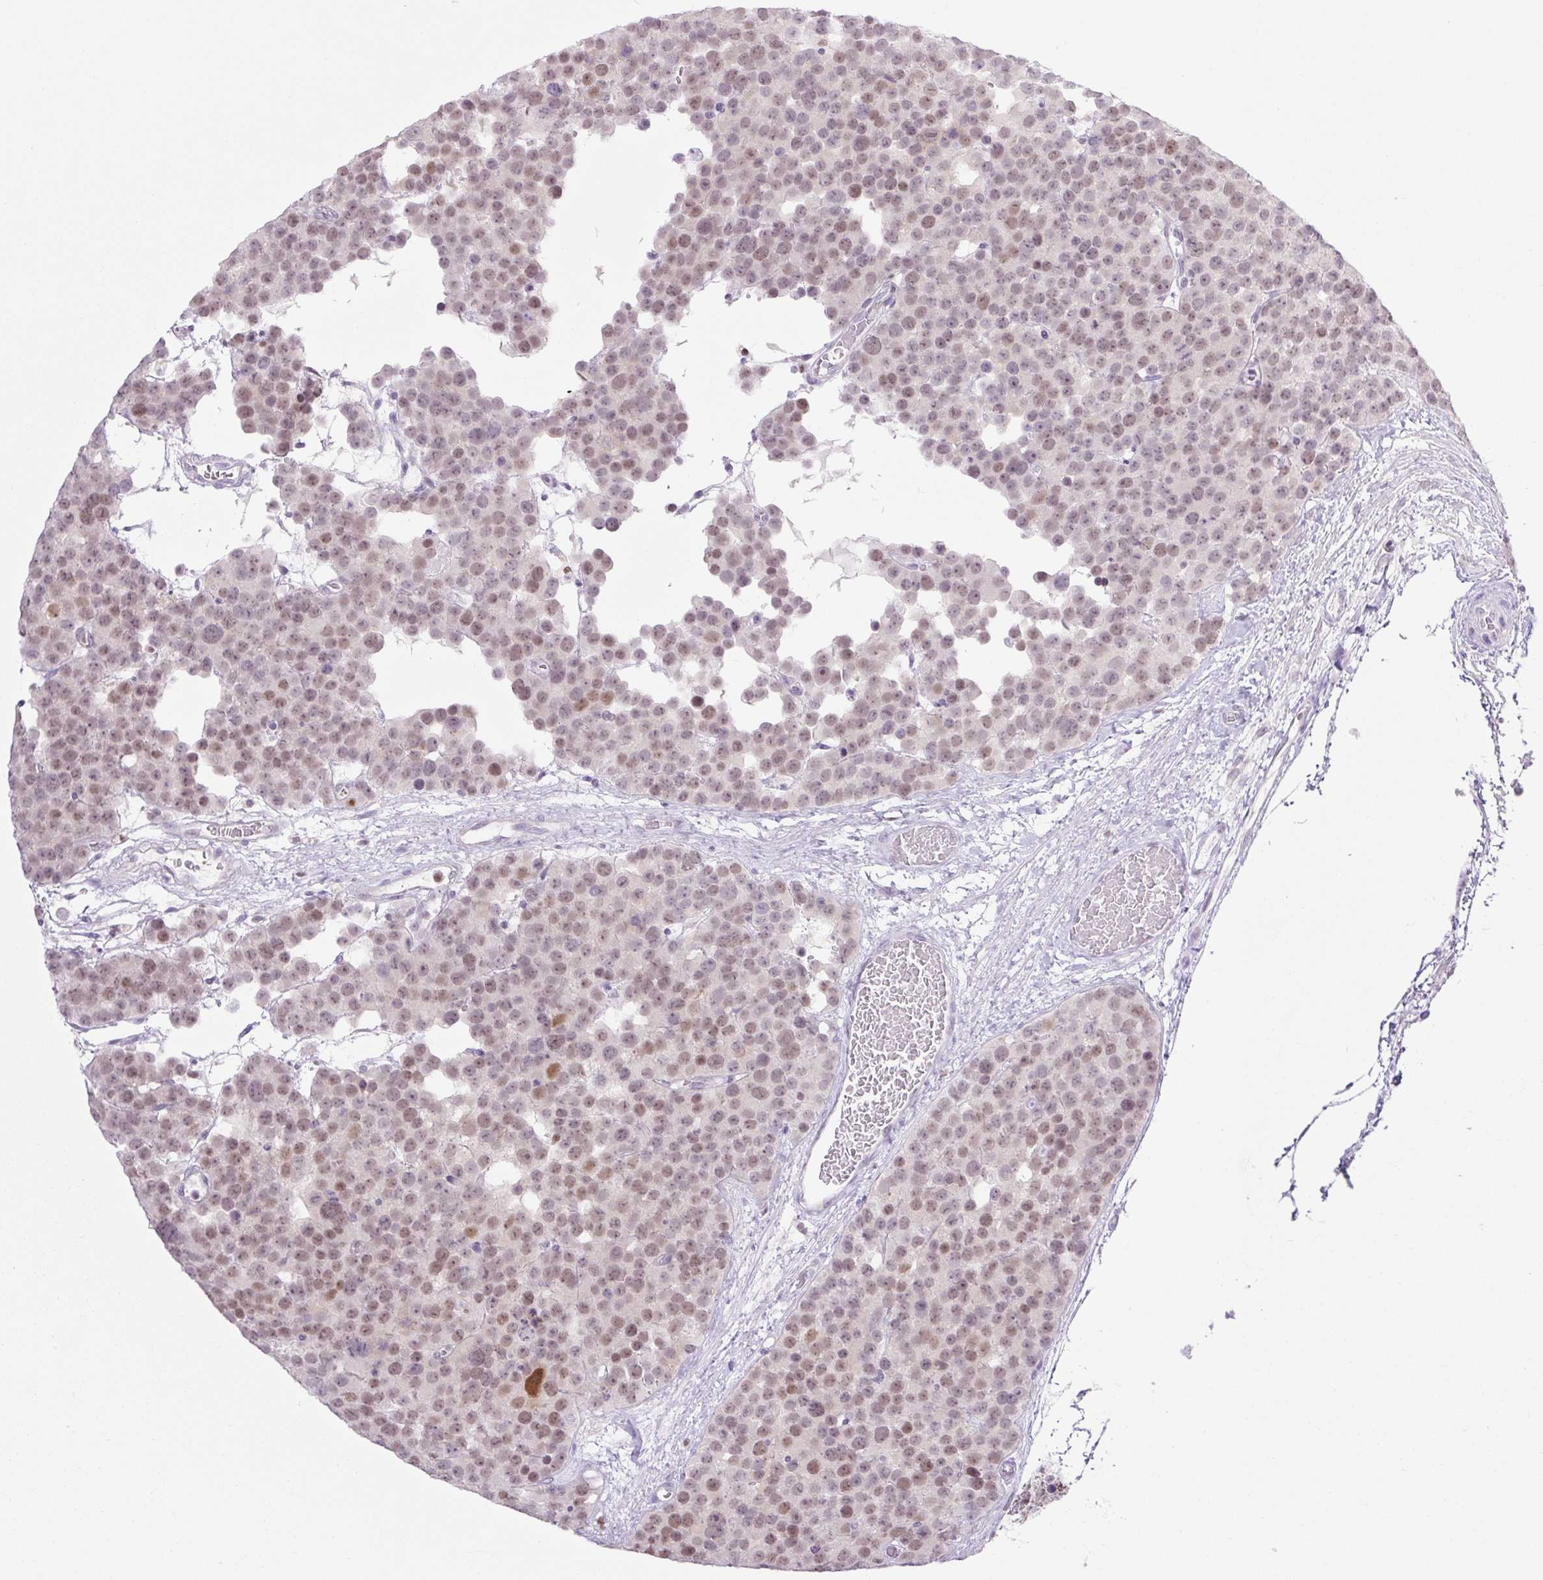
{"staining": {"intensity": "moderate", "quantity": "25%-75%", "location": "nuclear"}, "tissue": "testis cancer", "cell_type": "Tumor cells", "image_type": "cancer", "snomed": [{"axis": "morphology", "description": "Seminoma, NOS"}, {"axis": "topography", "description": "Testis"}], "caption": "This photomicrograph shows testis seminoma stained with IHC to label a protein in brown. The nuclear of tumor cells show moderate positivity for the protein. Nuclei are counter-stained blue.", "gene": "TLE3", "patient": {"sex": "male", "age": 71}}